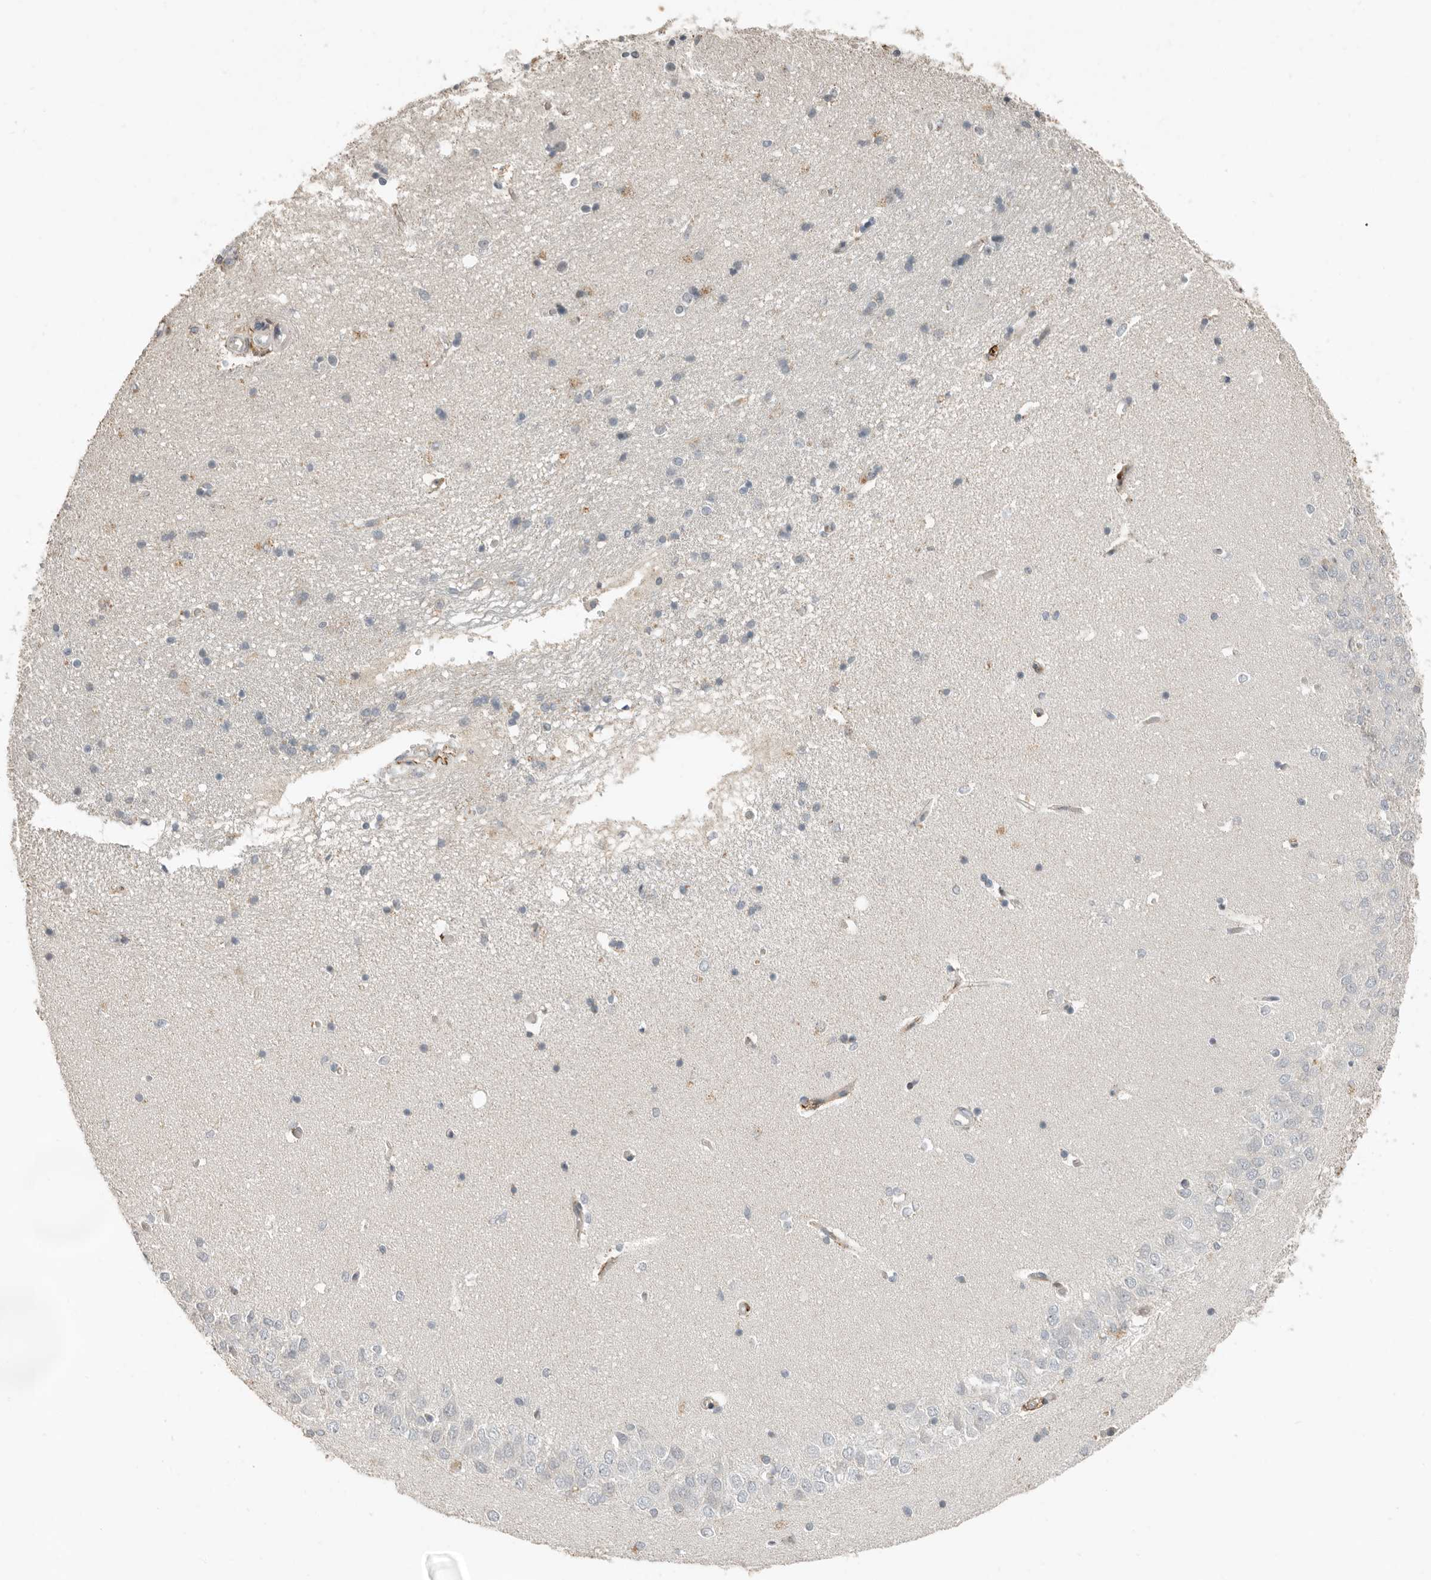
{"staining": {"intensity": "negative", "quantity": "none", "location": "none"}, "tissue": "hippocampus", "cell_type": "Glial cells", "image_type": "normal", "snomed": [{"axis": "morphology", "description": "Normal tissue, NOS"}, {"axis": "topography", "description": "Hippocampus"}], "caption": "Immunohistochemistry (IHC) of normal hippocampus shows no expression in glial cells.", "gene": "KLHL38", "patient": {"sex": "male", "age": 45}}